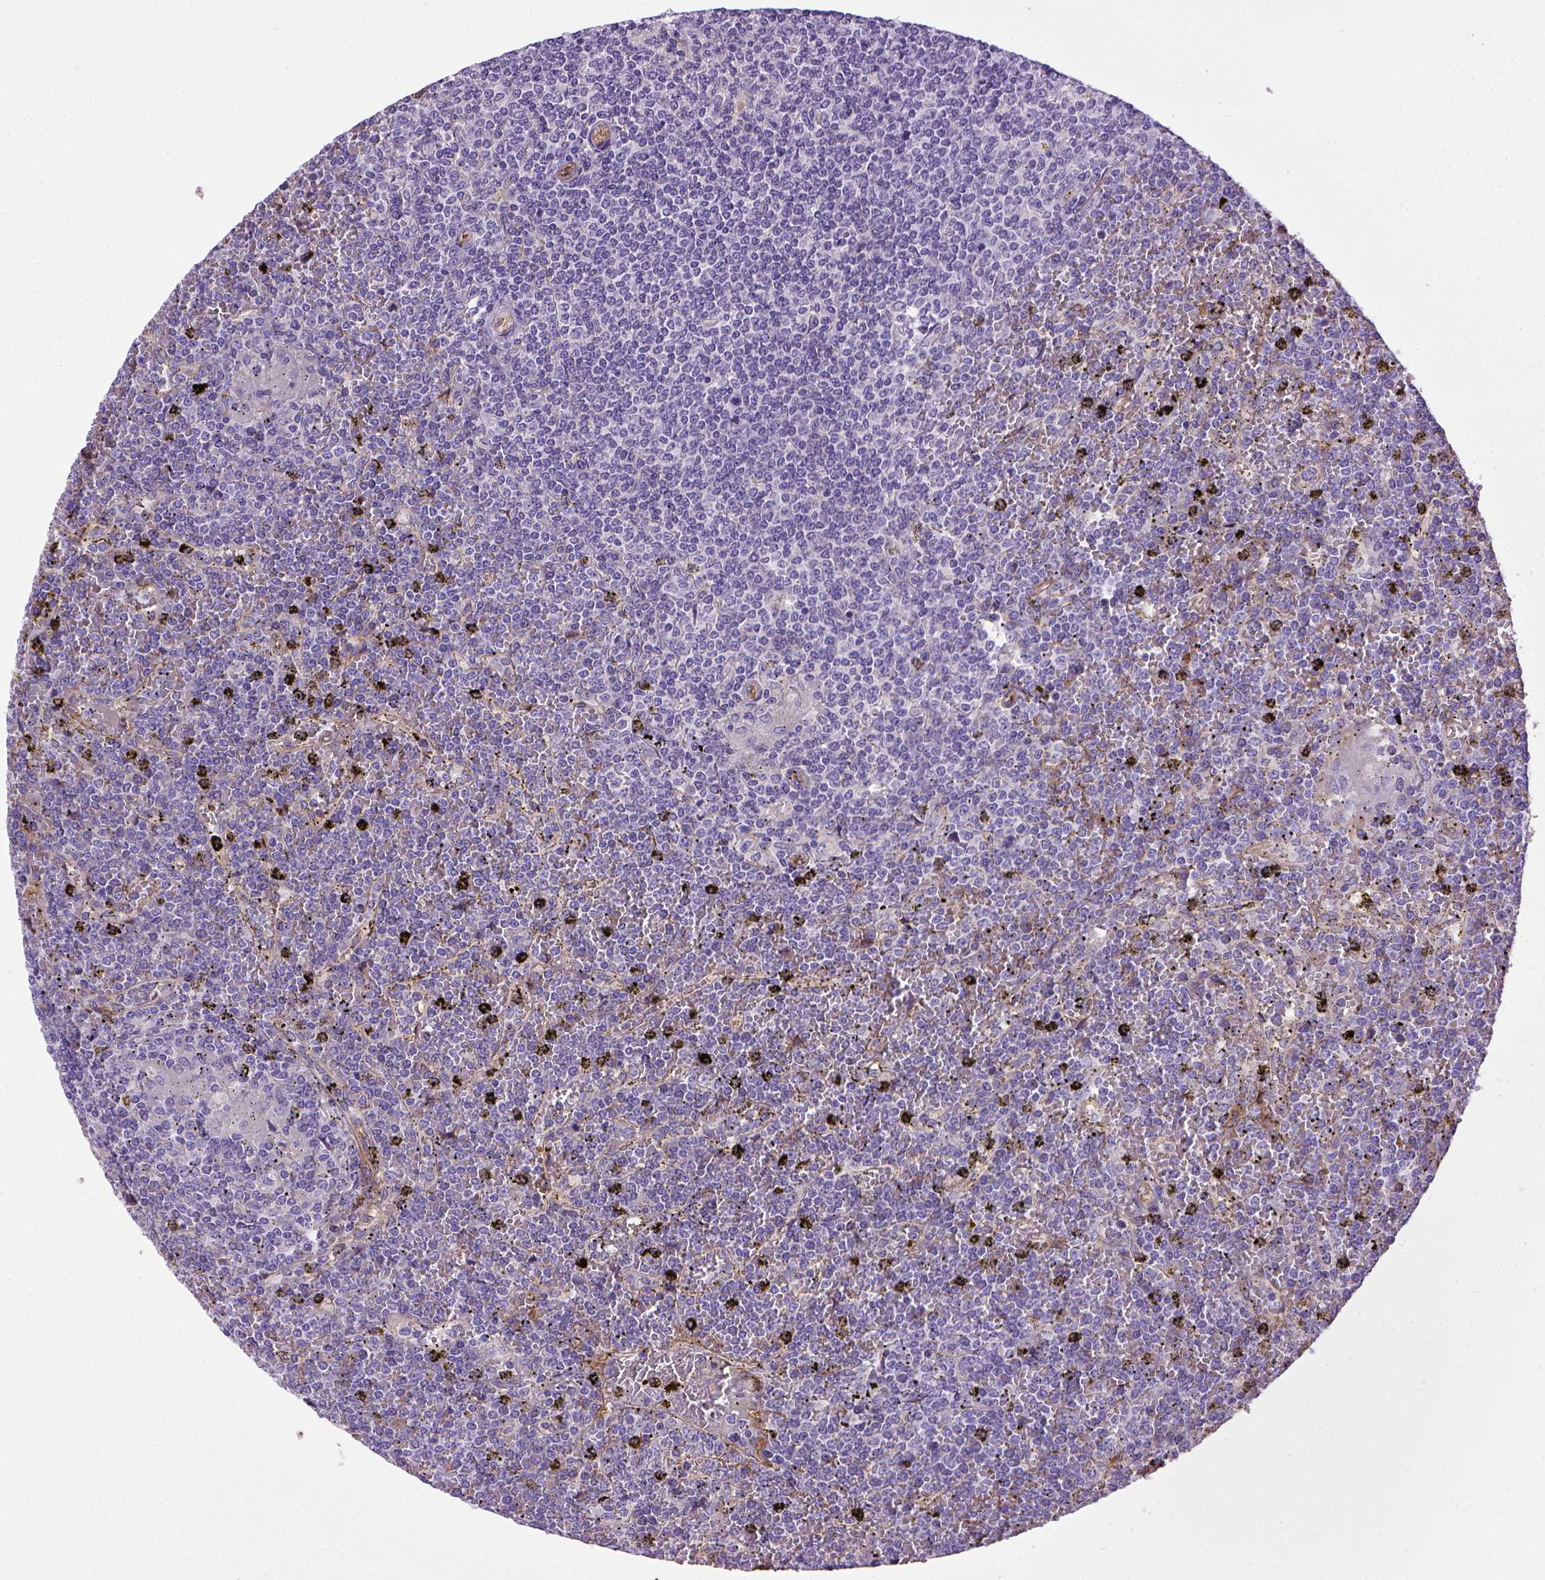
{"staining": {"intensity": "negative", "quantity": "none", "location": "none"}, "tissue": "lymphoma", "cell_type": "Tumor cells", "image_type": "cancer", "snomed": [{"axis": "morphology", "description": "Malignant lymphoma, non-Hodgkin's type, Low grade"}, {"axis": "topography", "description": "Spleen"}], "caption": "Lymphoma stained for a protein using immunohistochemistry (IHC) displays no staining tumor cells.", "gene": "ENG", "patient": {"sex": "female", "age": 19}}